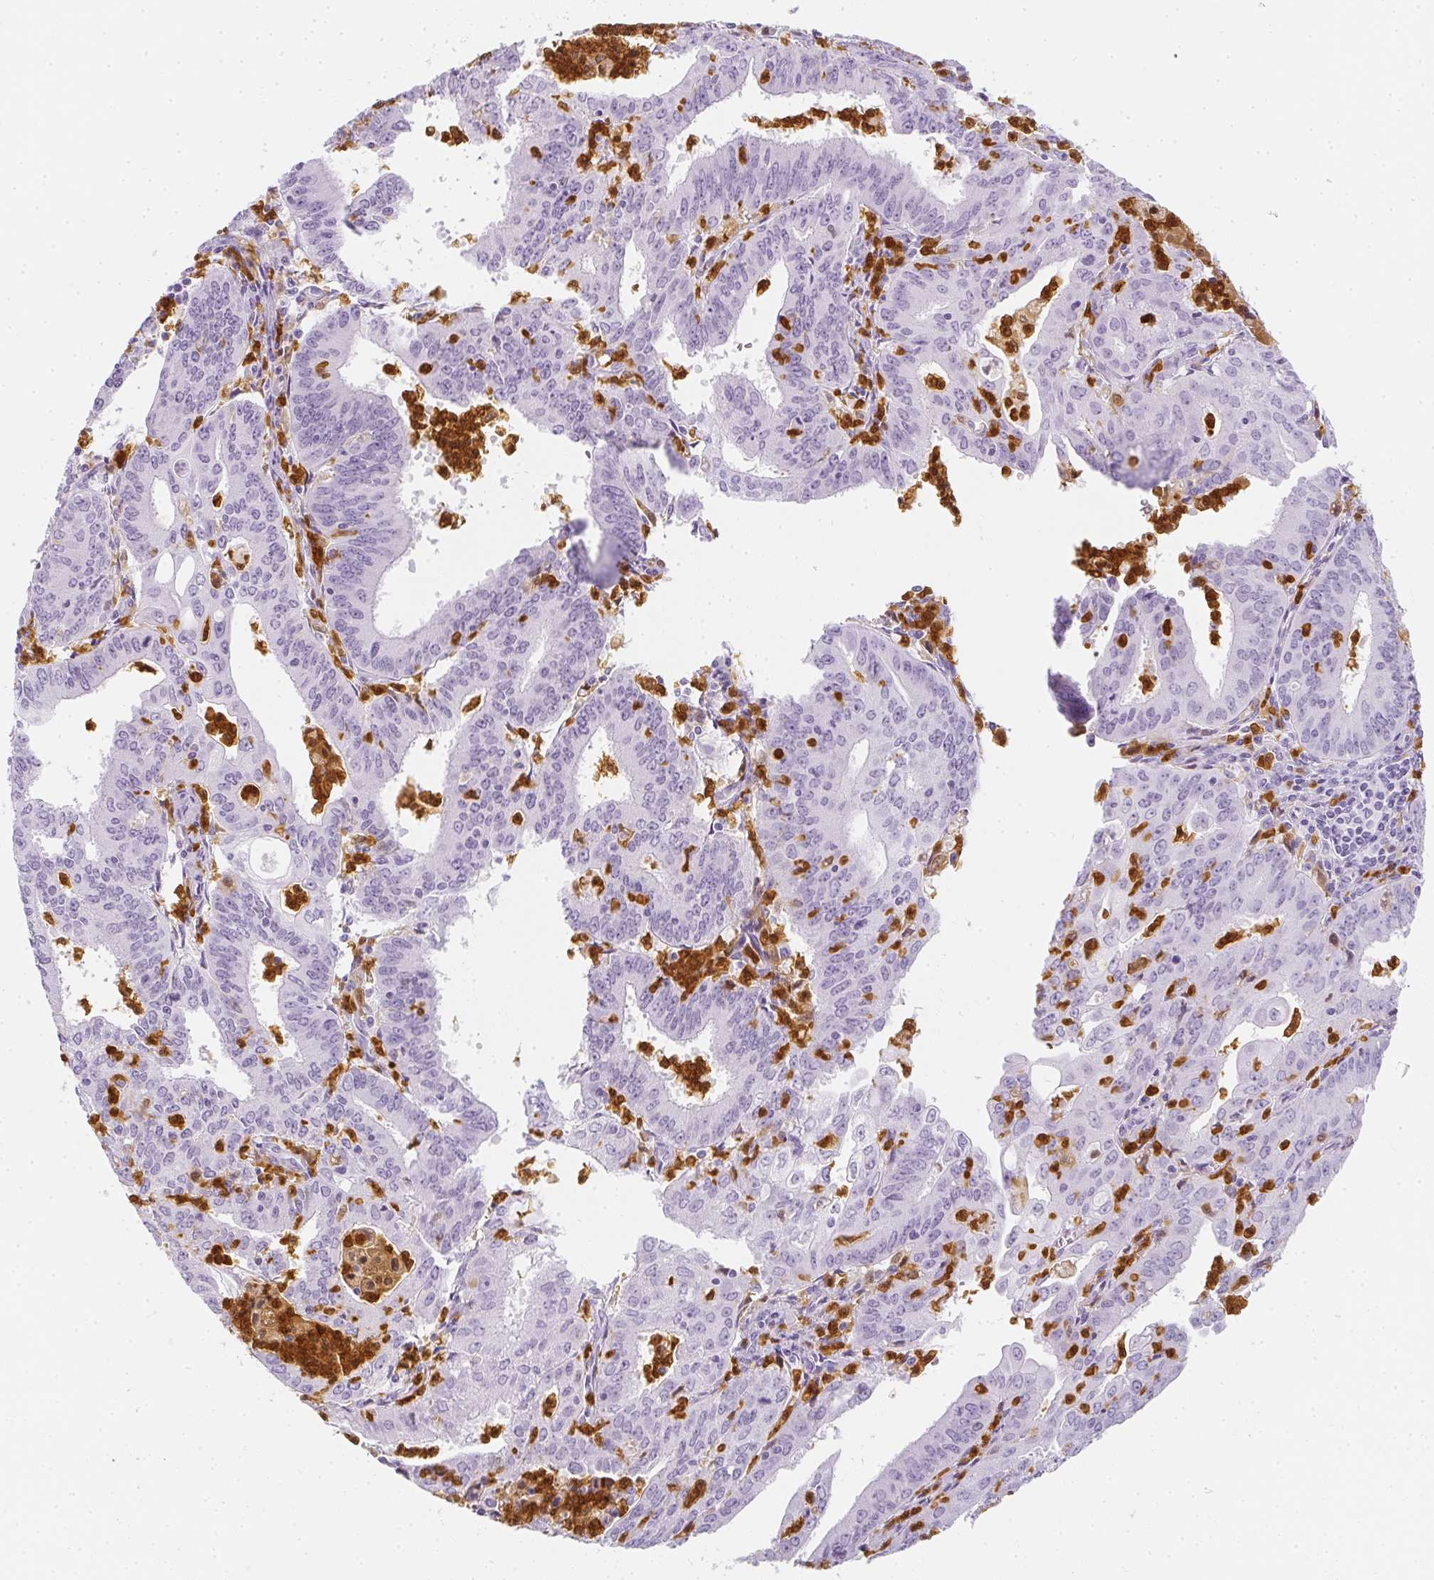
{"staining": {"intensity": "negative", "quantity": "none", "location": "none"}, "tissue": "cervical cancer", "cell_type": "Tumor cells", "image_type": "cancer", "snomed": [{"axis": "morphology", "description": "Adenocarcinoma, NOS"}, {"axis": "topography", "description": "Cervix"}], "caption": "This photomicrograph is of cervical adenocarcinoma stained with immunohistochemistry (IHC) to label a protein in brown with the nuclei are counter-stained blue. There is no positivity in tumor cells.", "gene": "HK3", "patient": {"sex": "female", "age": 56}}